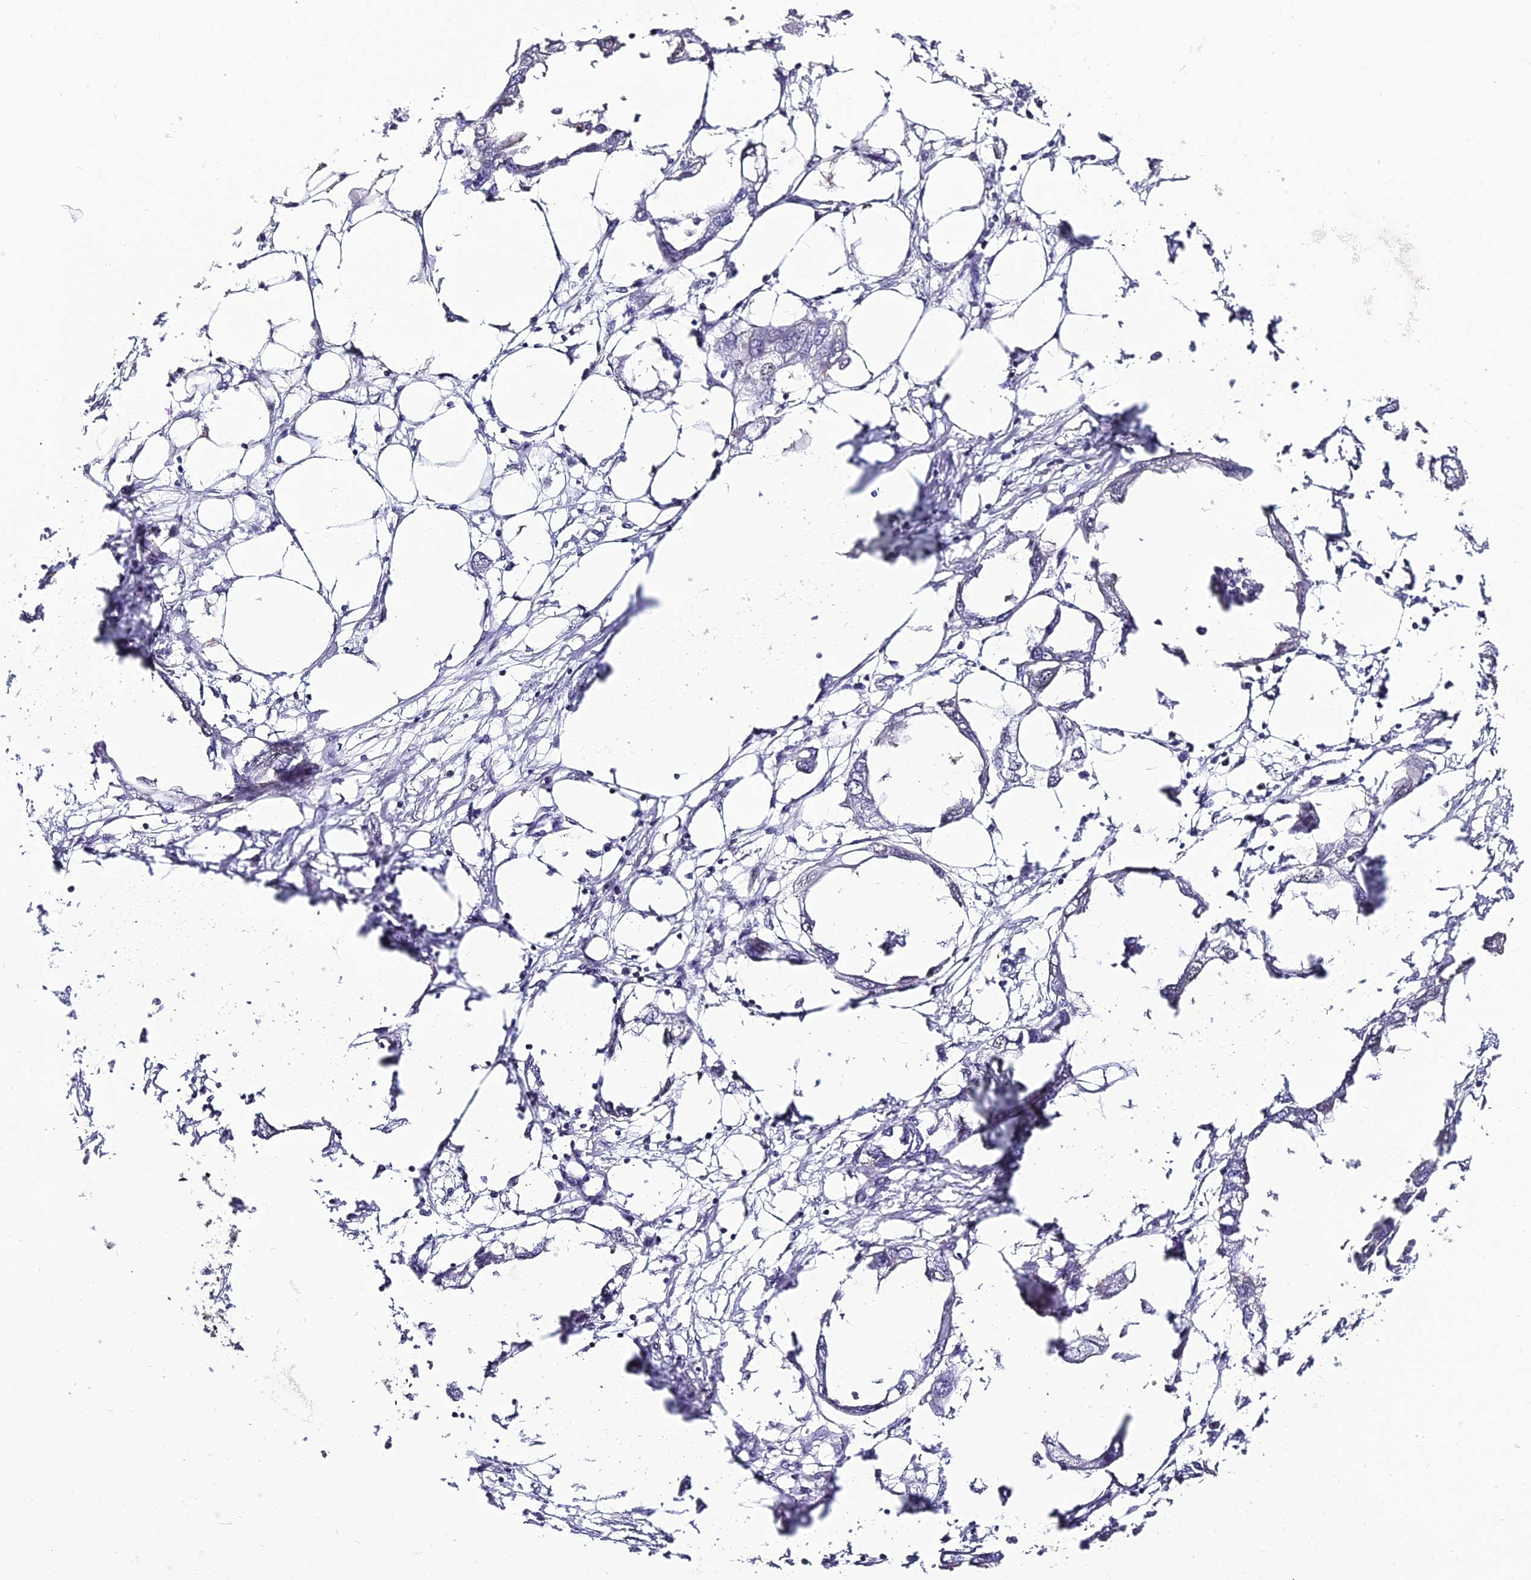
{"staining": {"intensity": "negative", "quantity": "none", "location": "none"}, "tissue": "endometrial cancer", "cell_type": "Tumor cells", "image_type": "cancer", "snomed": [{"axis": "morphology", "description": "Adenocarcinoma, NOS"}, {"axis": "morphology", "description": "Adenocarcinoma, metastatic, NOS"}, {"axis": "topography", "description": "Adipose tissue"}, {"axis": "topography", "description": "Endometrium"}], "caption": "DAB (3,3'-diaminobenzidine) immunohistochemical staining of endometrial metastatic adenocarcinoma reveals no significant positivity in tumor cells. (Brightfield microscopy of DAB immunohistochemistry (IHC) at high magnification).", "gene": "ABHD14A-ACY1", "patient": {"sex": "female", "age": 67}}